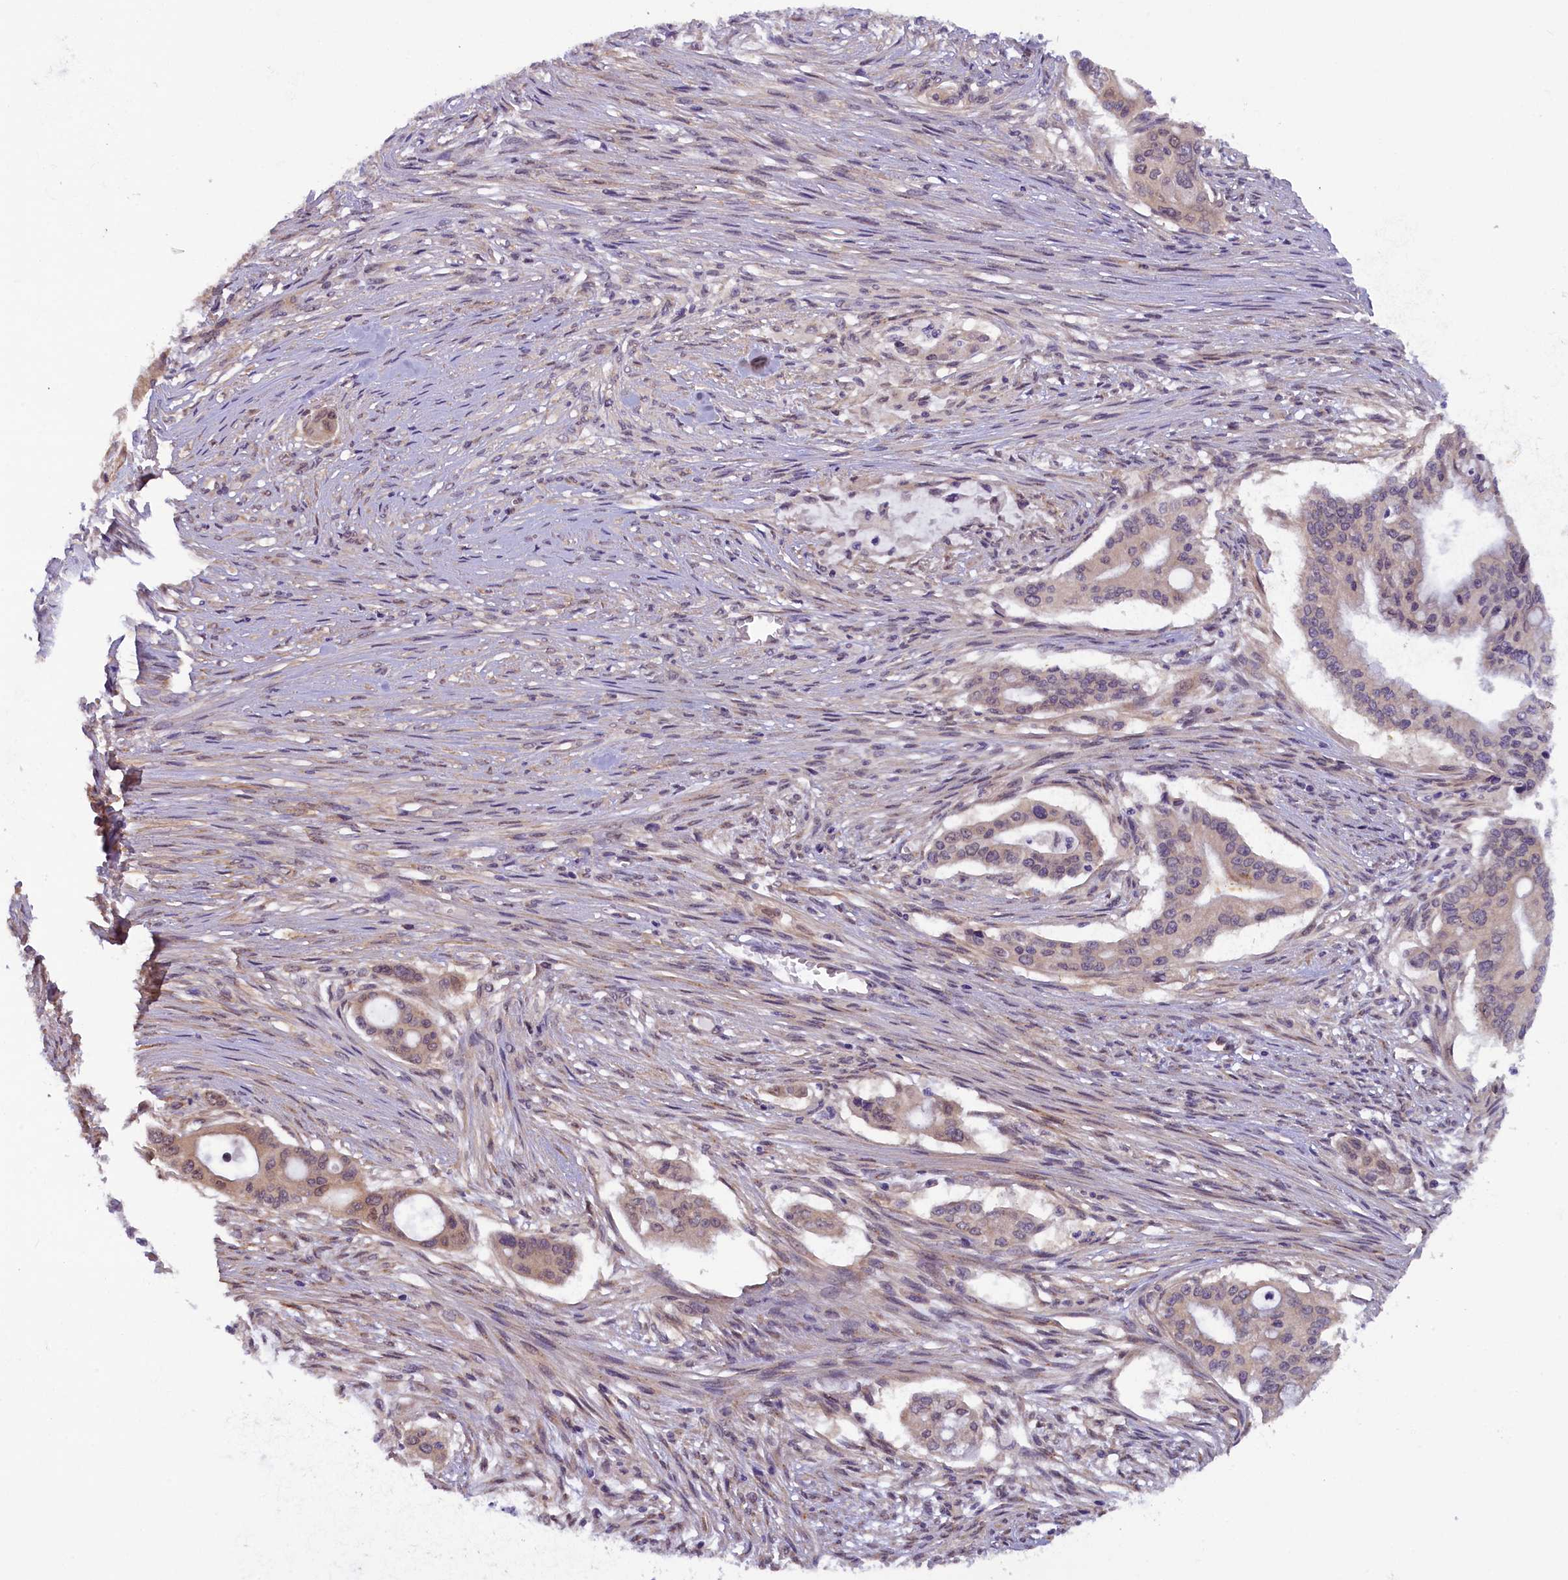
{"staining": {"intensity": "weak", "quantity": "25%-75%", "location": "cytoplasmic/membranous"}, "tissue": "pancreatic cancer", "cell_type": "Tumor cells", "image_type": "cancer", "snomed": [{"axis": "morphology", "description": "Adenocarcinoma, NOS"}, {"axis": "topography", "description": "Pancreas"}], "caption": "Brown immunohistochemical staining in human adenocarcinoma (pancreatic) exhibits weak cytoplasmic/membranous staining in approximately 25%-75% of tumor cells. (IHC, brightfield microscopy, high magnification).", "gene": "CCDC9B", "patient": {"sex": "male", "age": 46}}